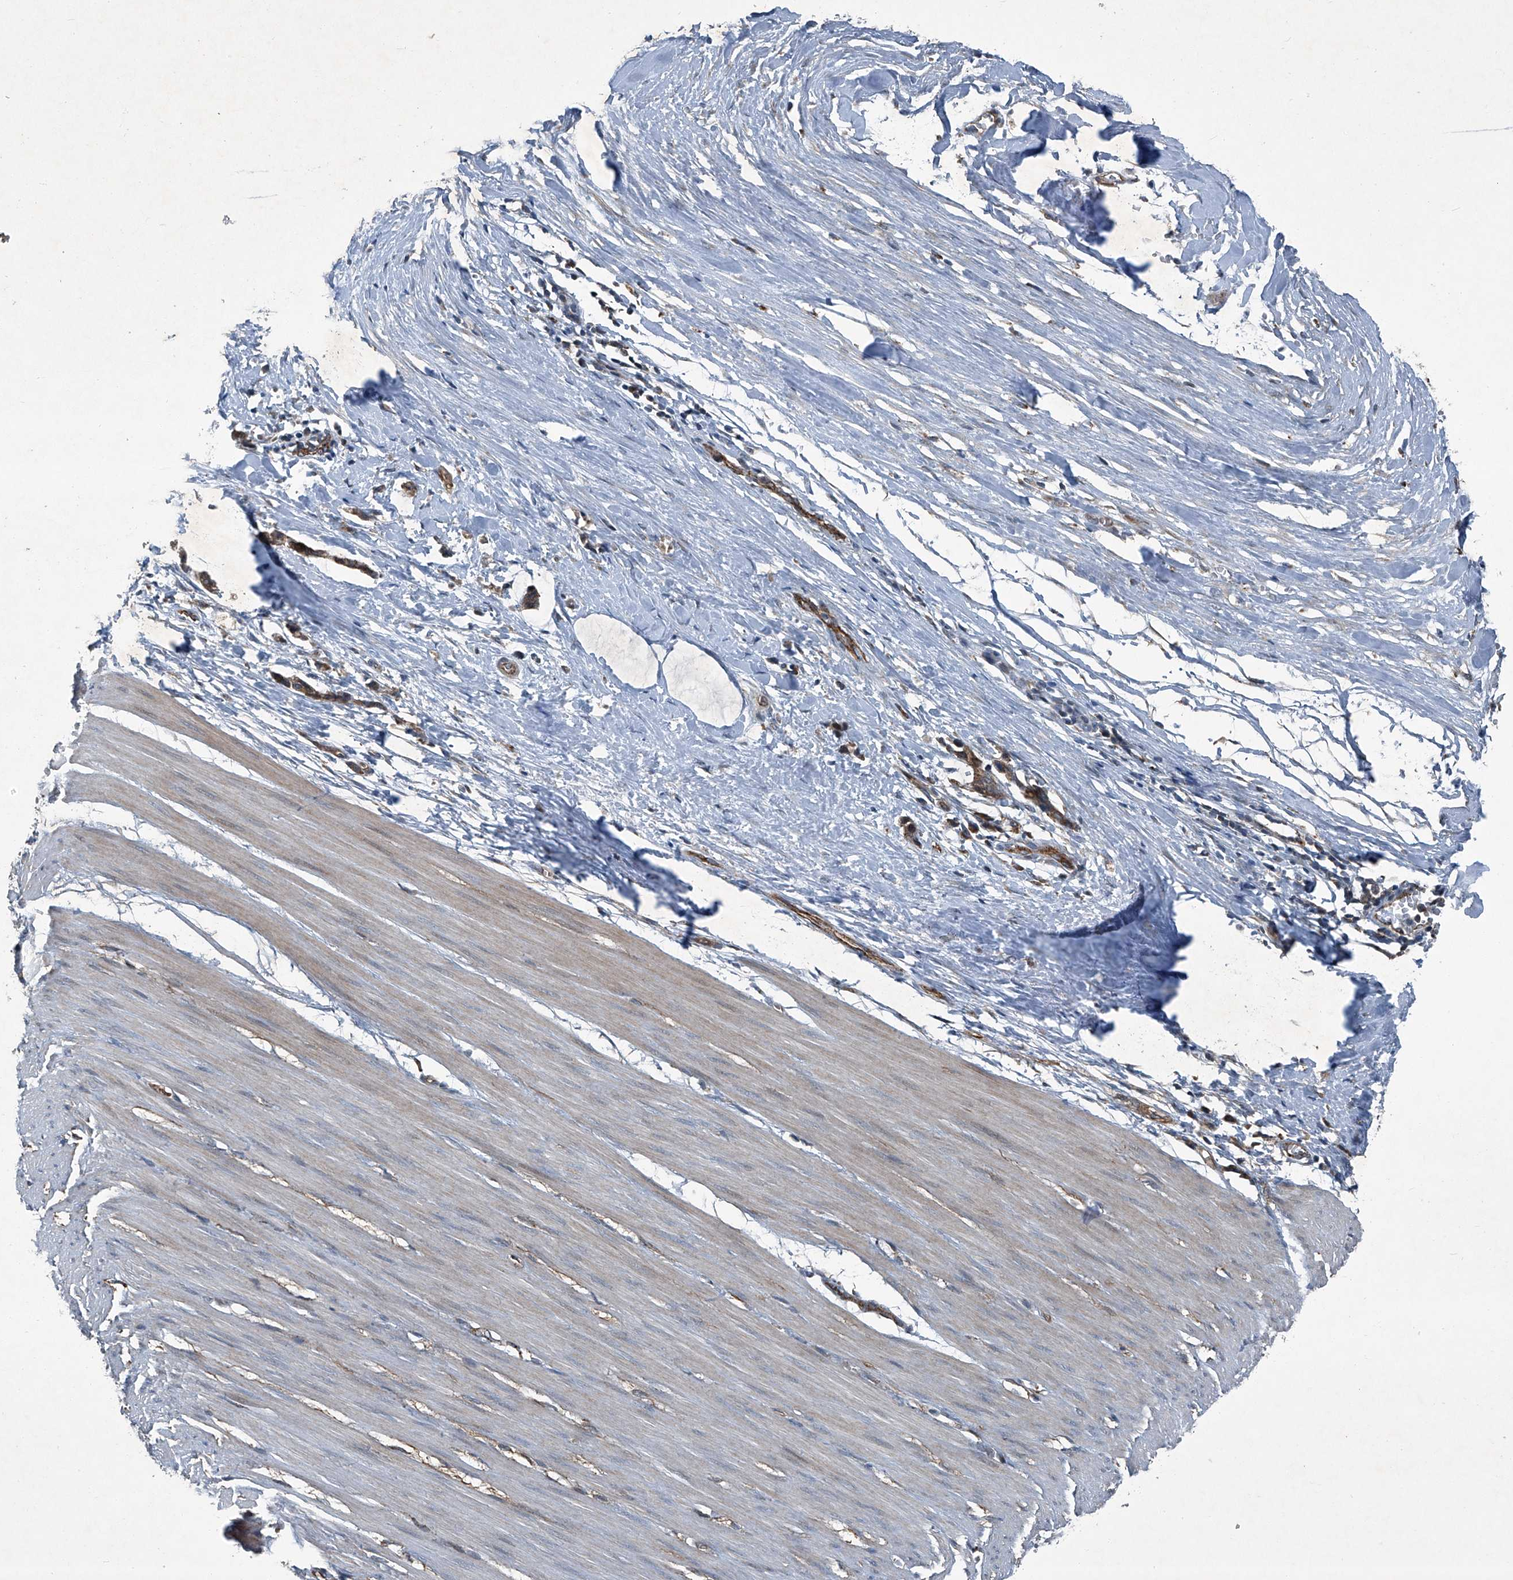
{"staining": {"intensity": "weak", "quantity": "25%-75%", "location": "cytoplasmic/membranous"}, "tissue": "smooth muscle", "cell_type": "Smooth muscle cells", "image_type": "normal", "snomed": [{"axis": "morphology", "description": "Normal tissue, NOS"}, {"axis": "morphology", "description": "Adenocarcinoma, NOS"}, {"axis": "topography", "description": "Colon"}, {"axis": "topography", "description": "Peripheral nerve tissue"}], "caption": "DAB (3,3'-diaminobenzidine) immunohistochemical staining of unremarkable smooth muscle displays weak cytoplasmic/membranous protein positivity in approximately 25%-75% of smooth muscle cells. (Brightfield microscopy of DAB IHC at high magnification).", "gene": "SENP2", "patient": {"sex": "male", "age": 14}}